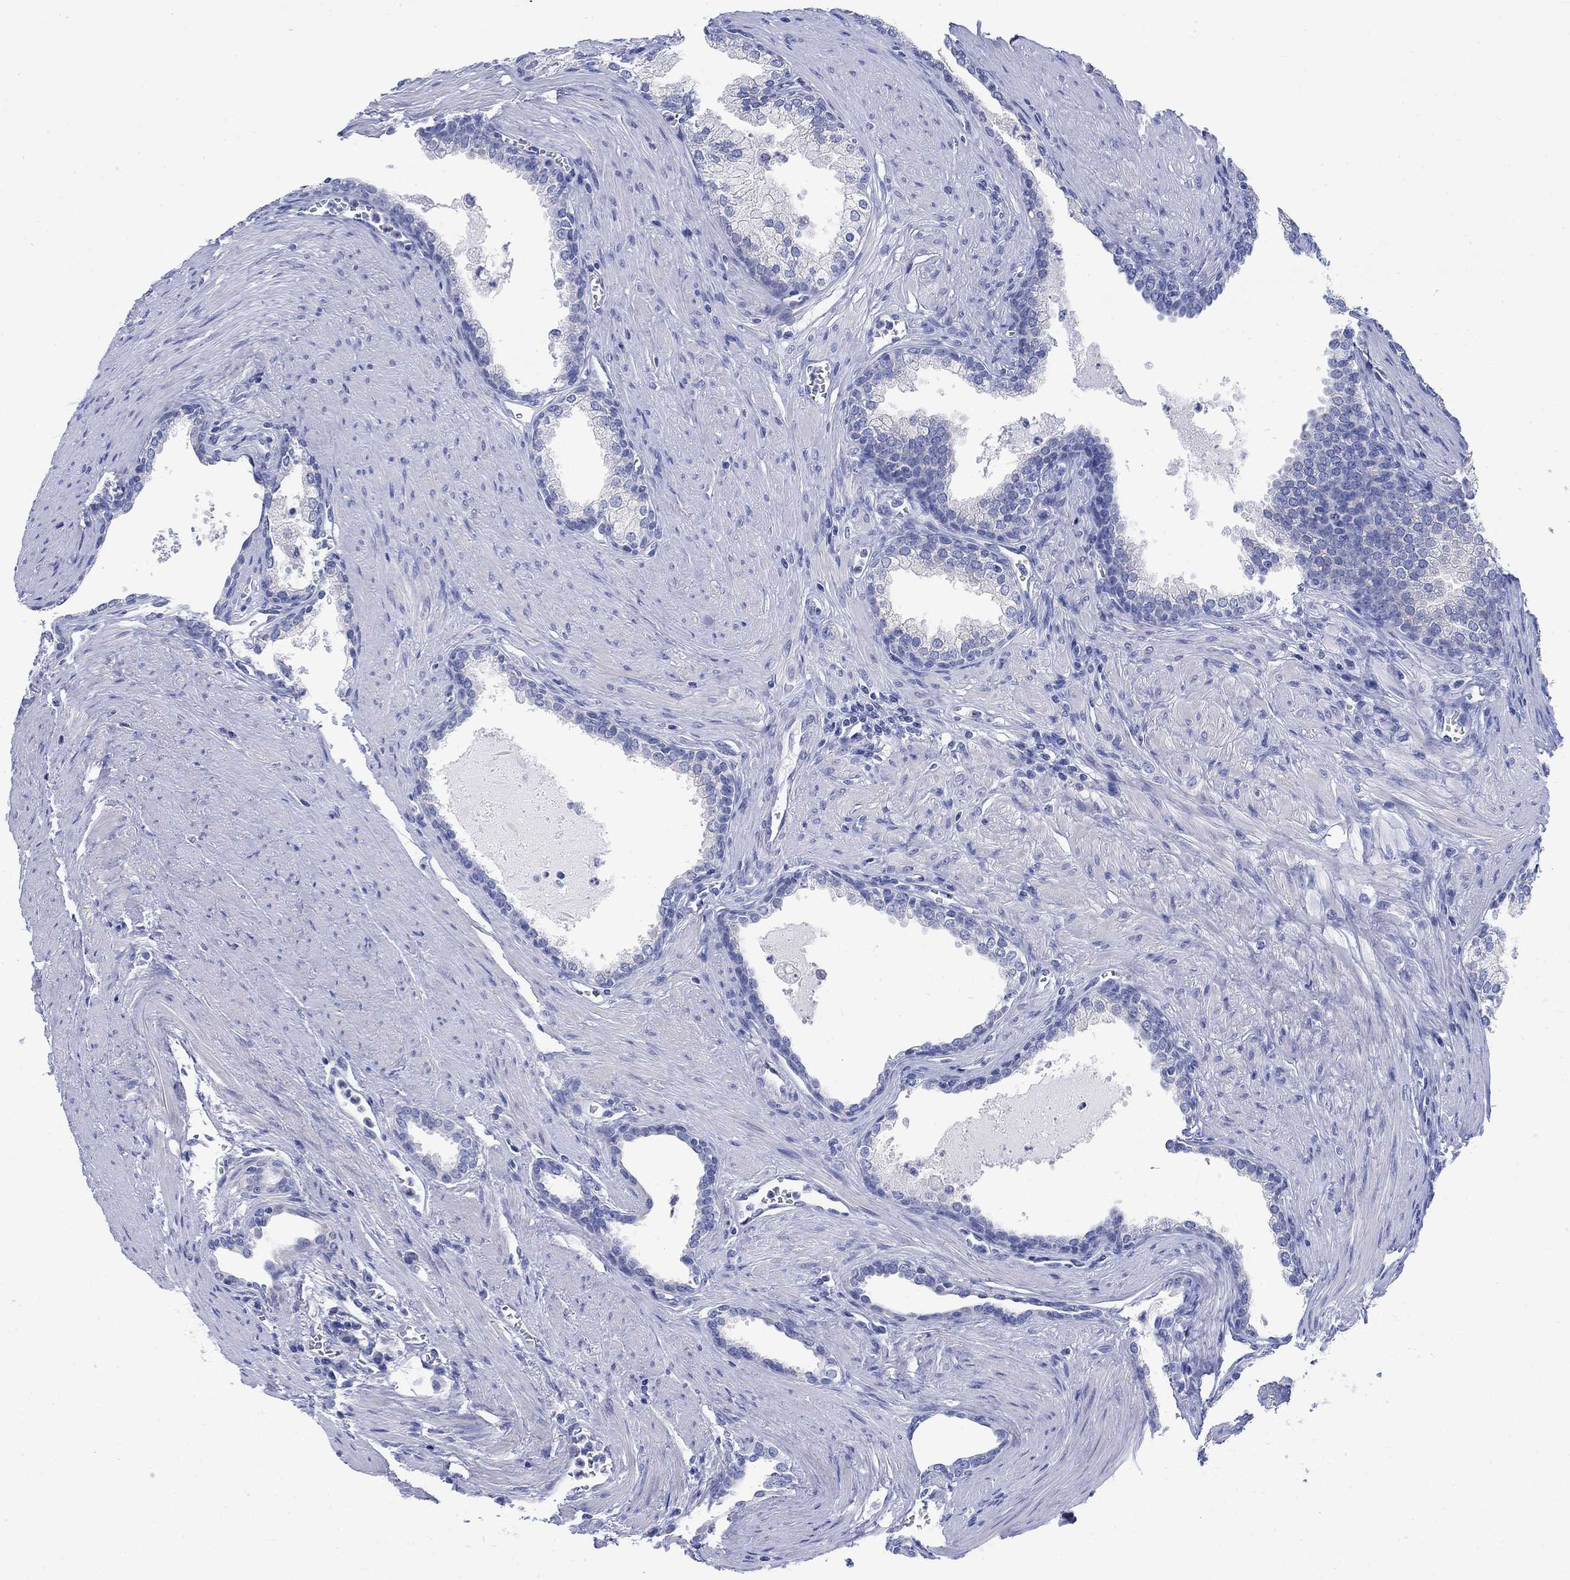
{"staining": {"intensity": "negative", "quantity": "none", "location": "none"}, "tissue": "prostate cancer", "cell_type": "Tumor cells", "image_type": "cancer", "snomed": [{"axis": "morphology", "description": "Adenocarcinoma, NOS"}, {"axis": "topography", "description": "Prostate"}], "caption": "The micrograph exhibits no significant expression in tumor cells of prostate adenocarcinoma.", "gene": "REEP6", "patient": {"sex": "male", "age": 66}}